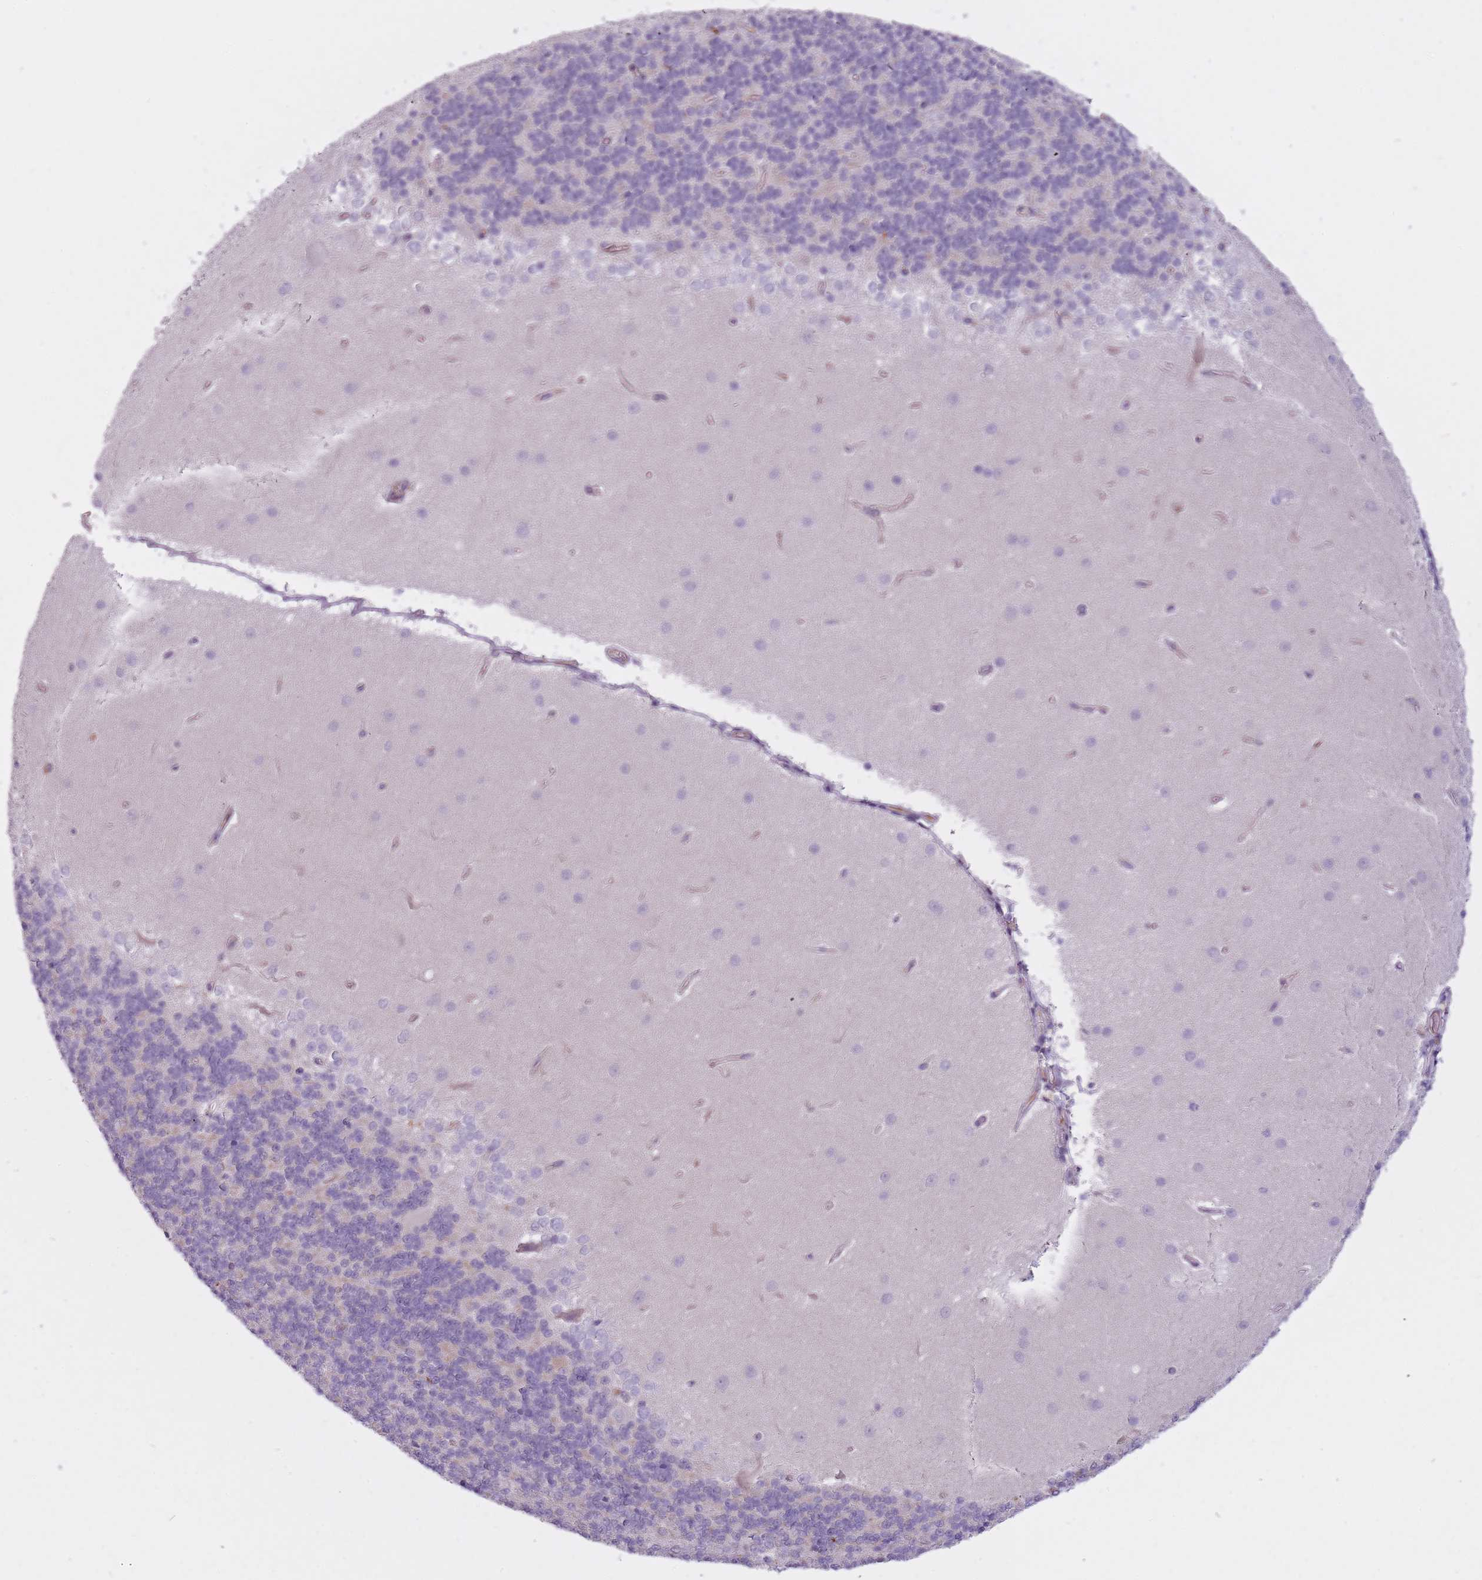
{"staining": {"intensity": "negative", "quantity": "none", "location": "none"}, "tissue": "cerebellum", "cell_type": "Cells in granular layer", "image_type": "normal", "snomed": [{"axis": "morphology", "description": "Normal tissue, NOS"}, {"axis": "topography", "description": "Cerebellum"}], "caption": "Micrograph shows no protein positivity in cells in granular layer of normal cerebellum. The staining is performed using DAB (3,3'-diaminobenzidine) brown chromogen with nuclei counter-stained in using hematoxylin.", "gene": "PGRMC2", "patient": {"sex": "female", "age": 29}}